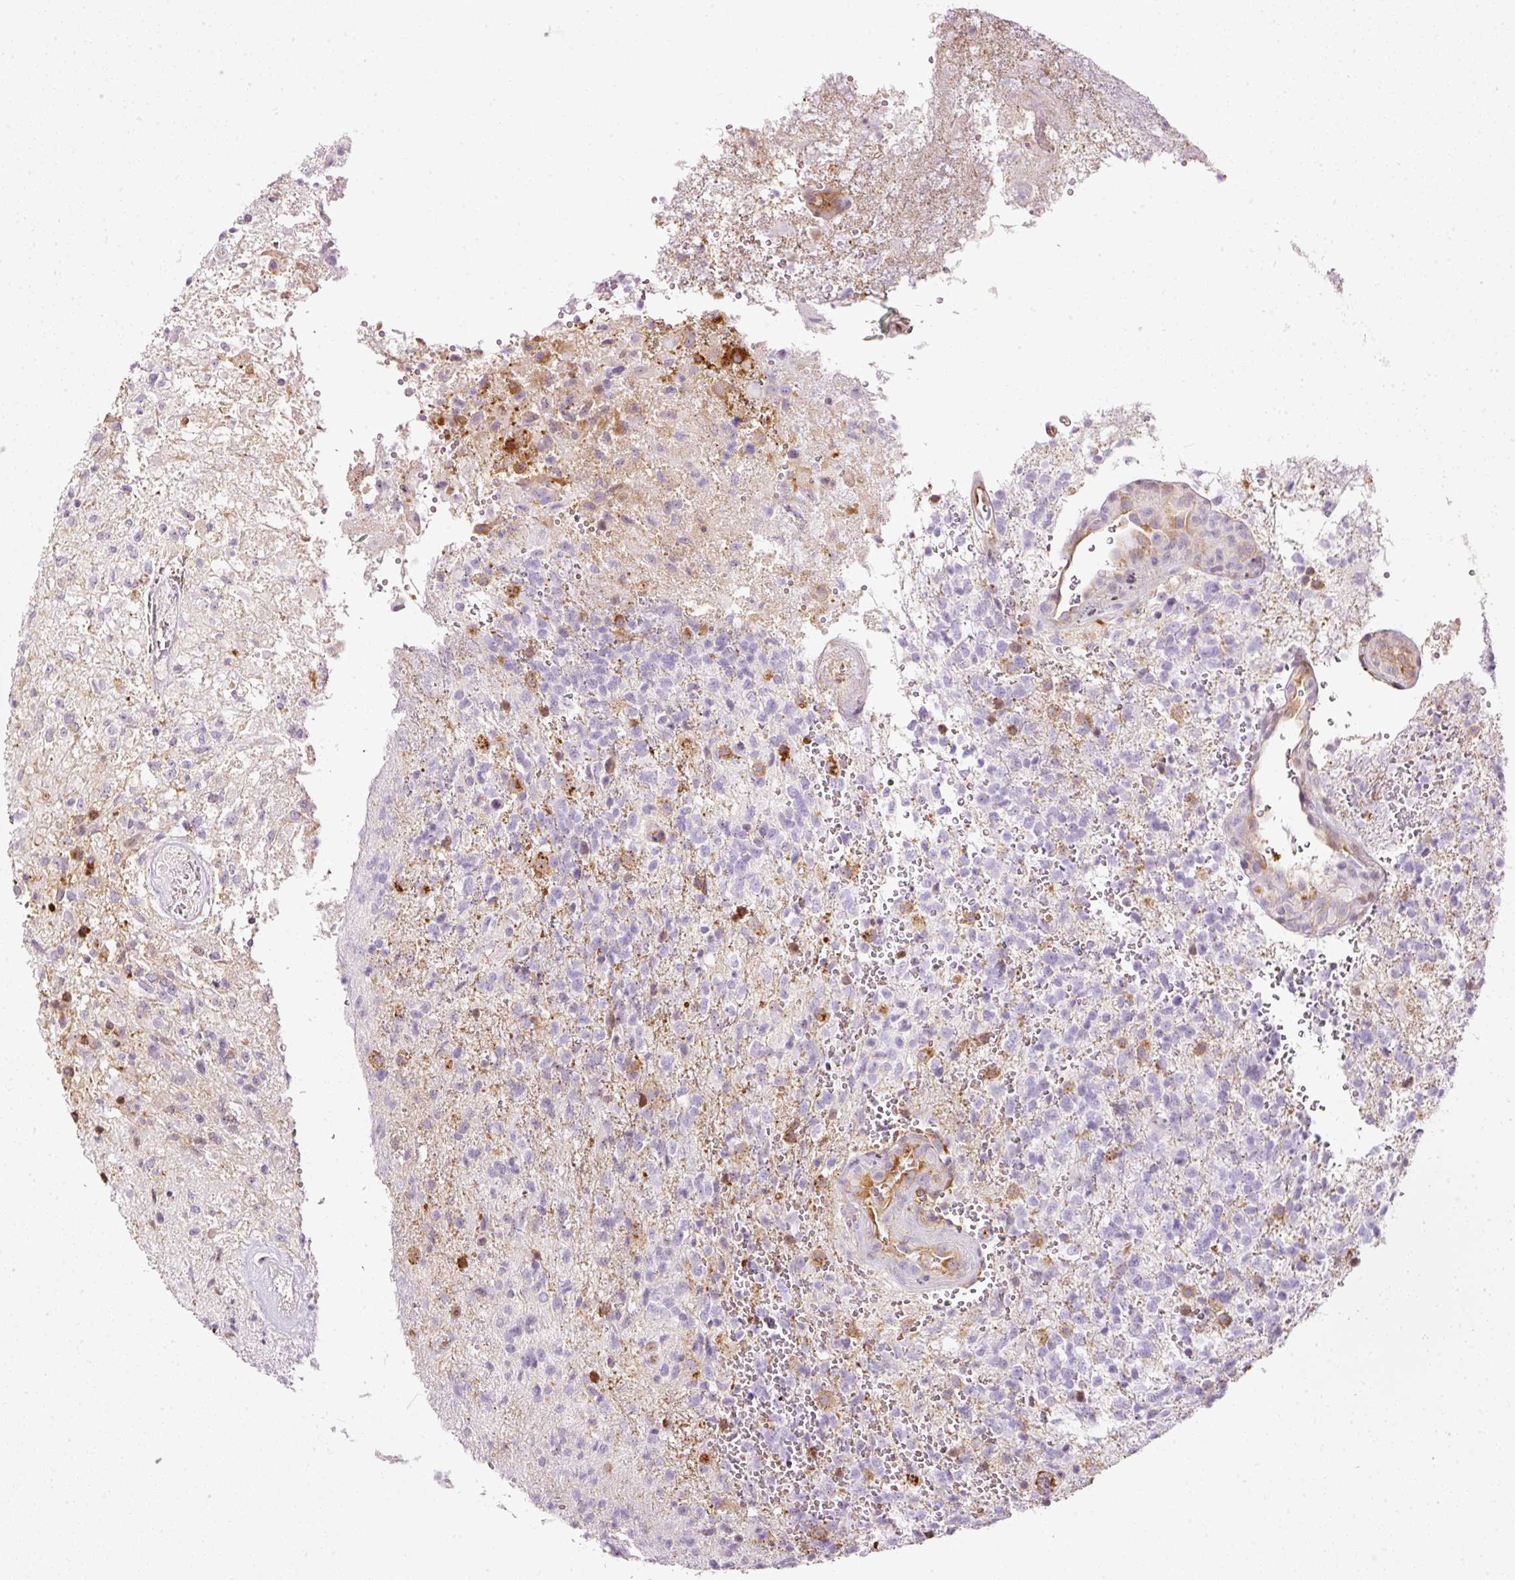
{"staining": {"intensity": "negative", "quantity": "none", "location": "none"}, "tissue": "glioma", "cell_type": "Tumor cells", "image_type": "cancer", "snomed": [{"axis": "morphology", "description": "Glioma, malignant, High grade"}, {"axis": "topography", "description": "Brain"}], "caption": "Tumor cells show no significant protein staining in glioma.", "gene": "SCNM1", "patient": {"sex": "male", "age": 56}}